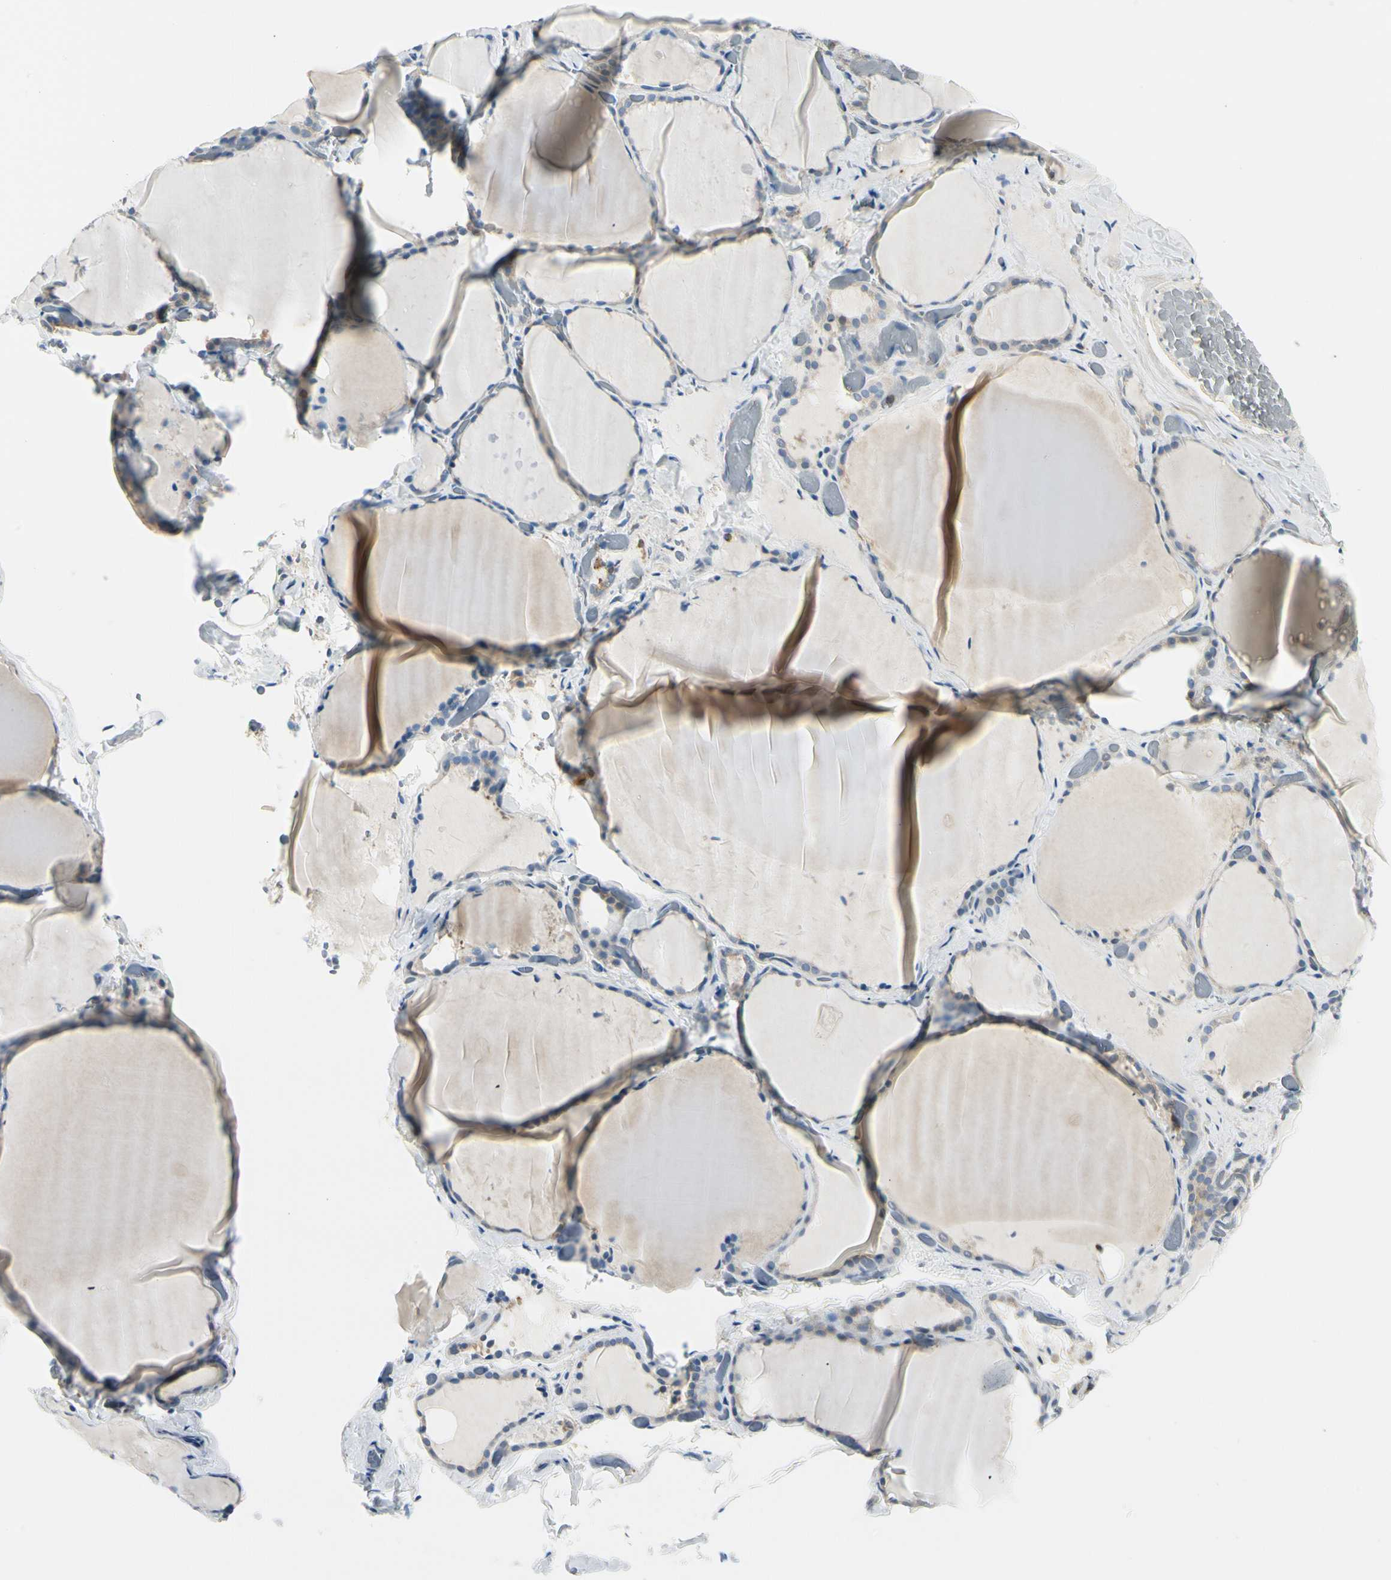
{"staining": {"intensity": "weak", "quantity": ">75%", "location": "cytoplasmic/membranous"}, "tissue": "thyroid gland", "cell_type": "Glandular cells", "image_type": "normal", "snomed": [{"axis": "morphology", "description": "Normal tissue, NOS"}, {"axis": "topography", "description": "Thyroid gland"}], "caption": "The immunohistochemical stain highlights weak cytoplasmic/membranous positivity in glandular cells of benign thyroid gland.", "gene": "CAPZA2", "patient": {"sex": "female", "age": 22}}